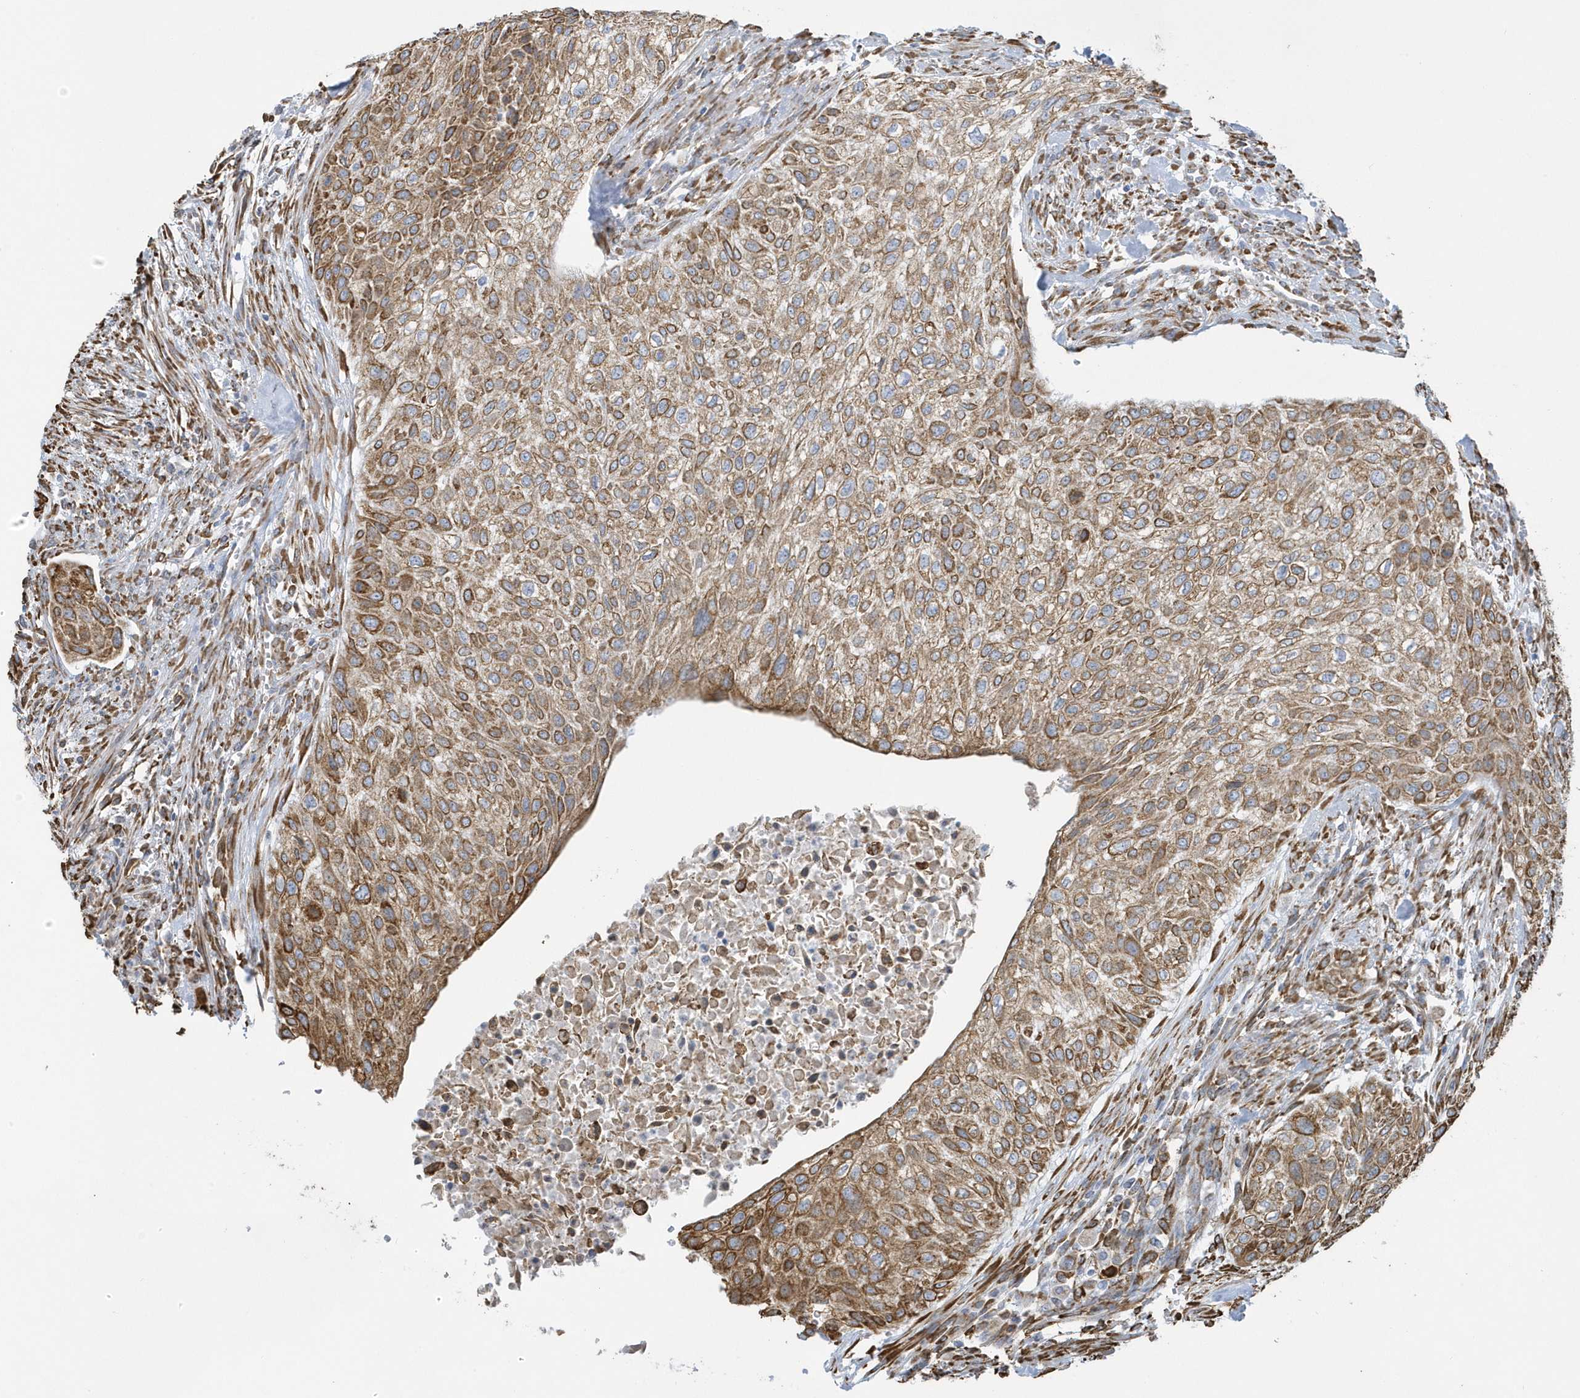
{"staining": {"intensity": "moderate", "quantity": ">75%", "location": "cytoplasmic/membranous"}, "tissue": "urothelial cancer", "cell_type": "Tumor cells", "image_type": "cancer", "snomed": [{"axis": "morphology", "description": "Urothelial carcinoma, High grade"}, {"axis": "topography", "description": "Urinary bladder"}], "caption": "This image shows urothelial cancer stained with immunohistochemistry (IHC) to label a protein in brown. The cytoplasmic/membranous of tumor cells show moderate positivity for the protein. Nuclei are counter-stained blue.", "gene": "DCAF1", "patient": {"sex": "male", "age": 35}}